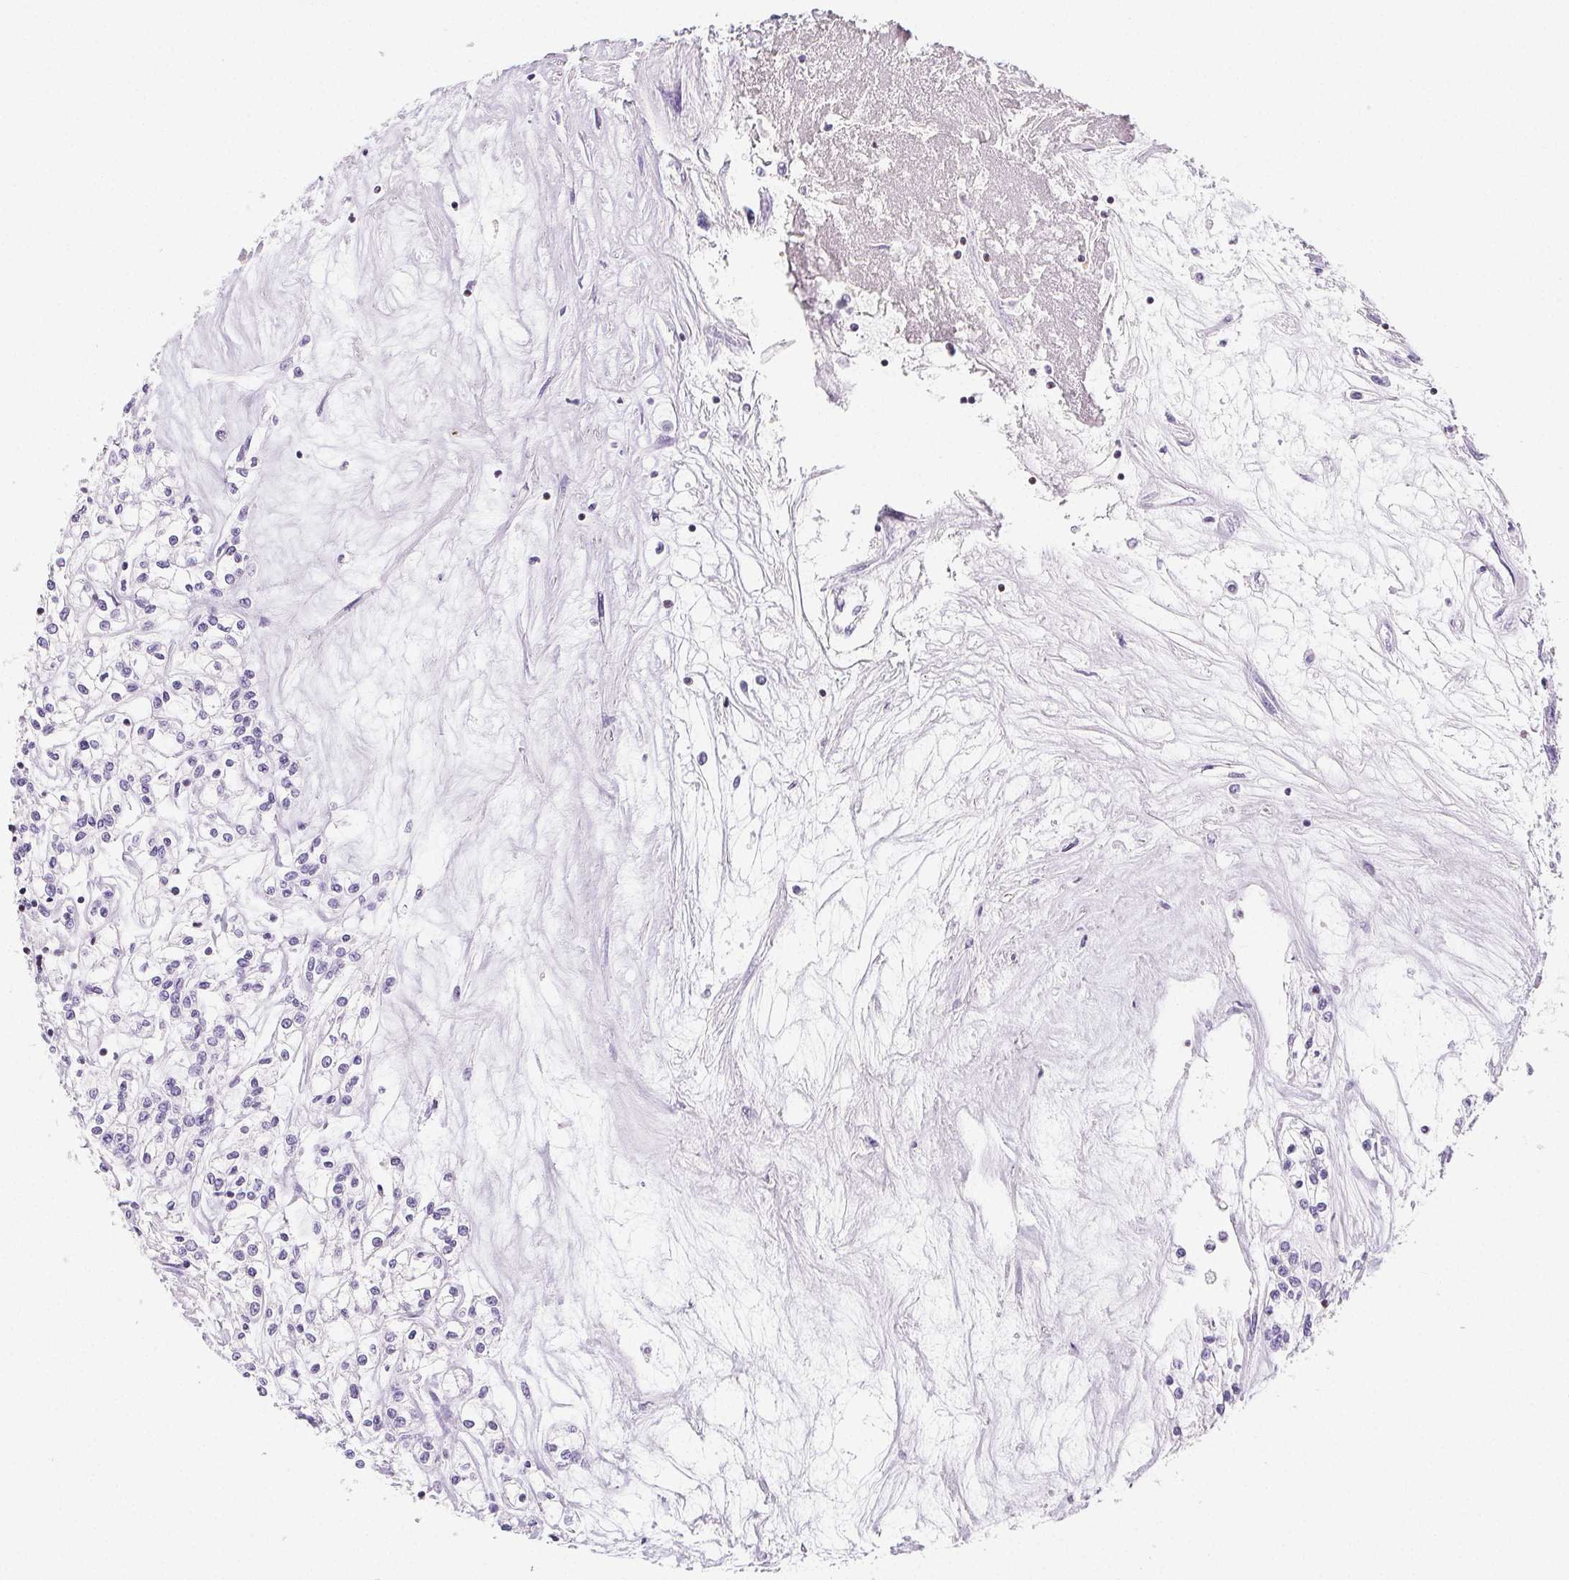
{"staining": {"intensity": "negative", "quantity": "none", "location": "none"}, "tissue": "renal cancer", "cell_type": "Tumor cells", "image_type": "cancer", "snomed": [{"axis": "morphology", "description": "Adenocarcinoma, NOS"}, {"axis": "topography", "description": "Kidney"}], "caption": "The image shows no significant expression in tumor cells of adenocarcinoma (renal).", "gene": "BEND2", "patient": {"sex": "female", "age": 59}}